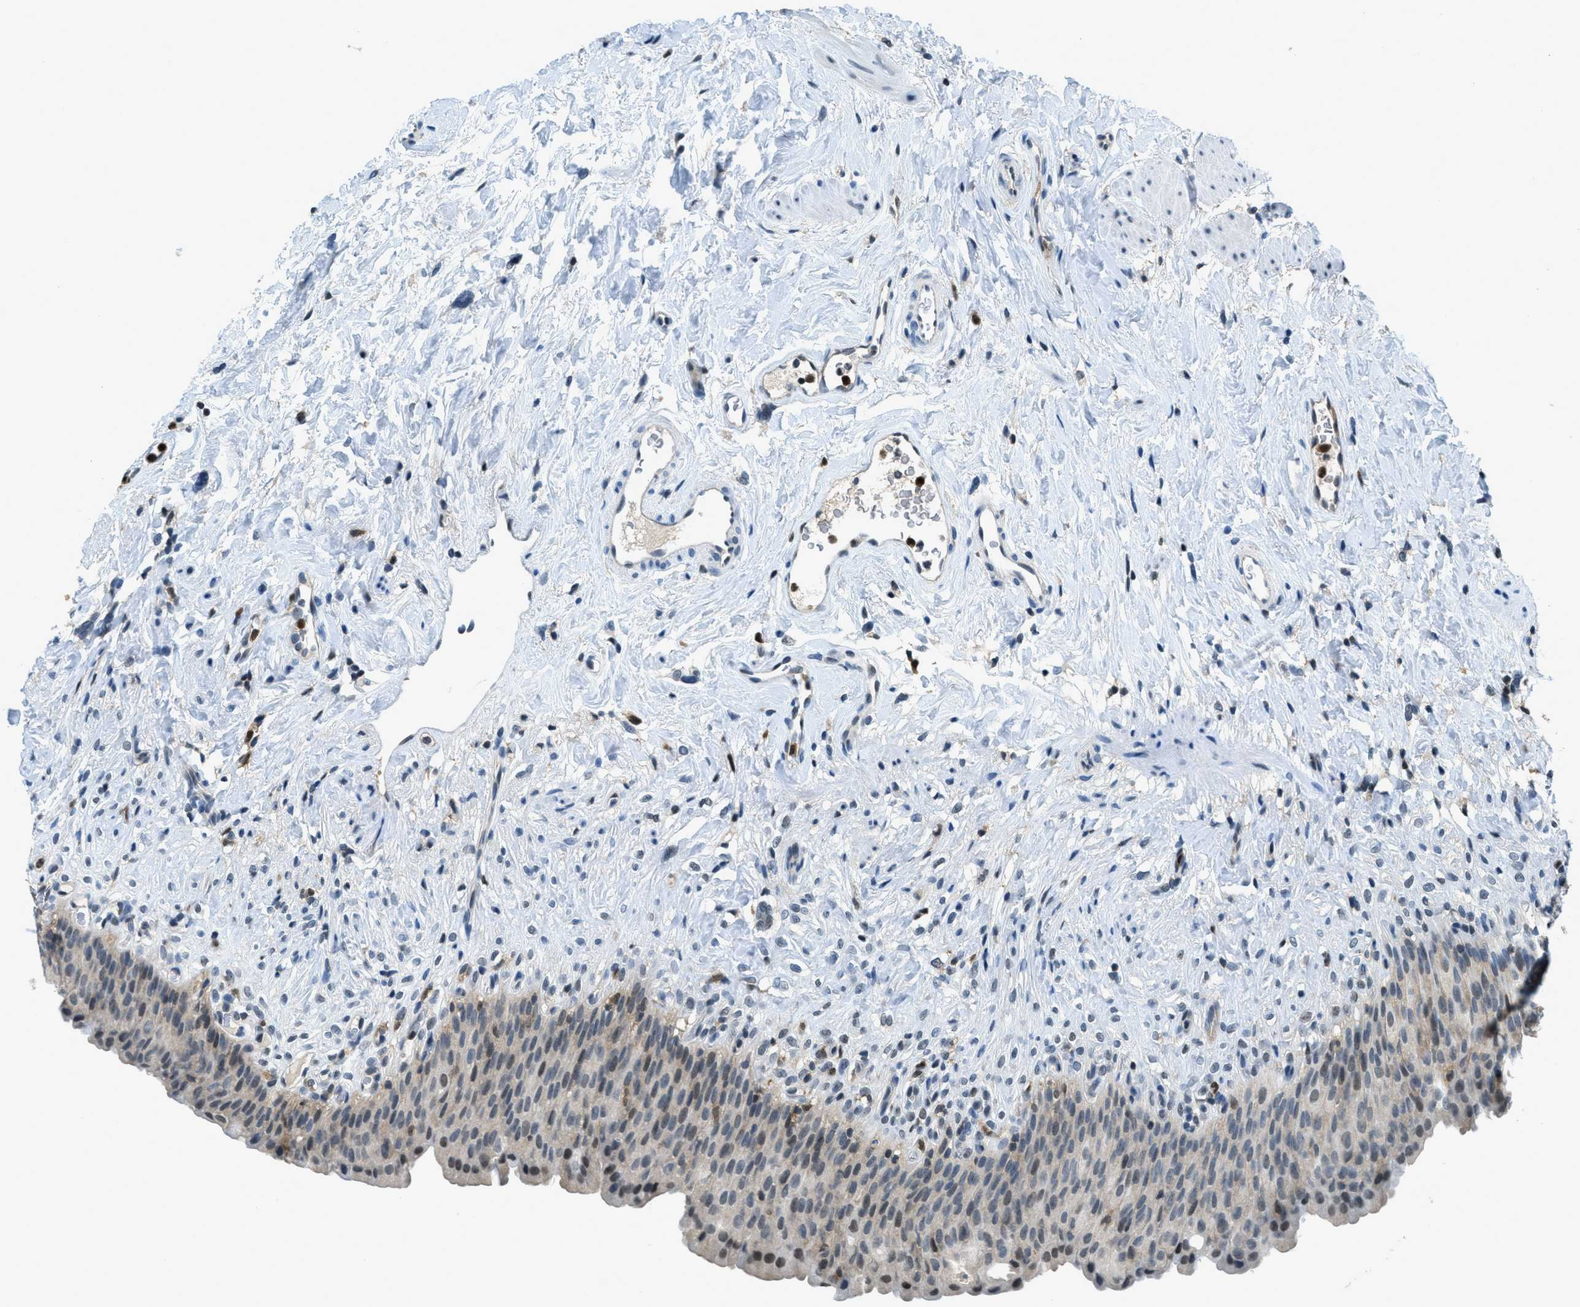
{"staining": {"intensity": "moderate", "quantity": "25%-75%", "location": "nuclear"}, "tissue": "urinary bladder", "cell_type": "Urothelial cells", "image_type": "normal", "snomed": [{"axis": "morphology", "description": "Normal tissue, NOS"}, {"axis": "topography", "description": "Urinary bladder"}], "caption": "Urothelial cells display moderate nuclear staining in approximately 25%-75% of cells in unremarkable urinary bladder. Ihc stains the protein in brown and the nuclei are stained blue.", "gene": "OGFR", "patient": {"sex": "female", "age": 79}}